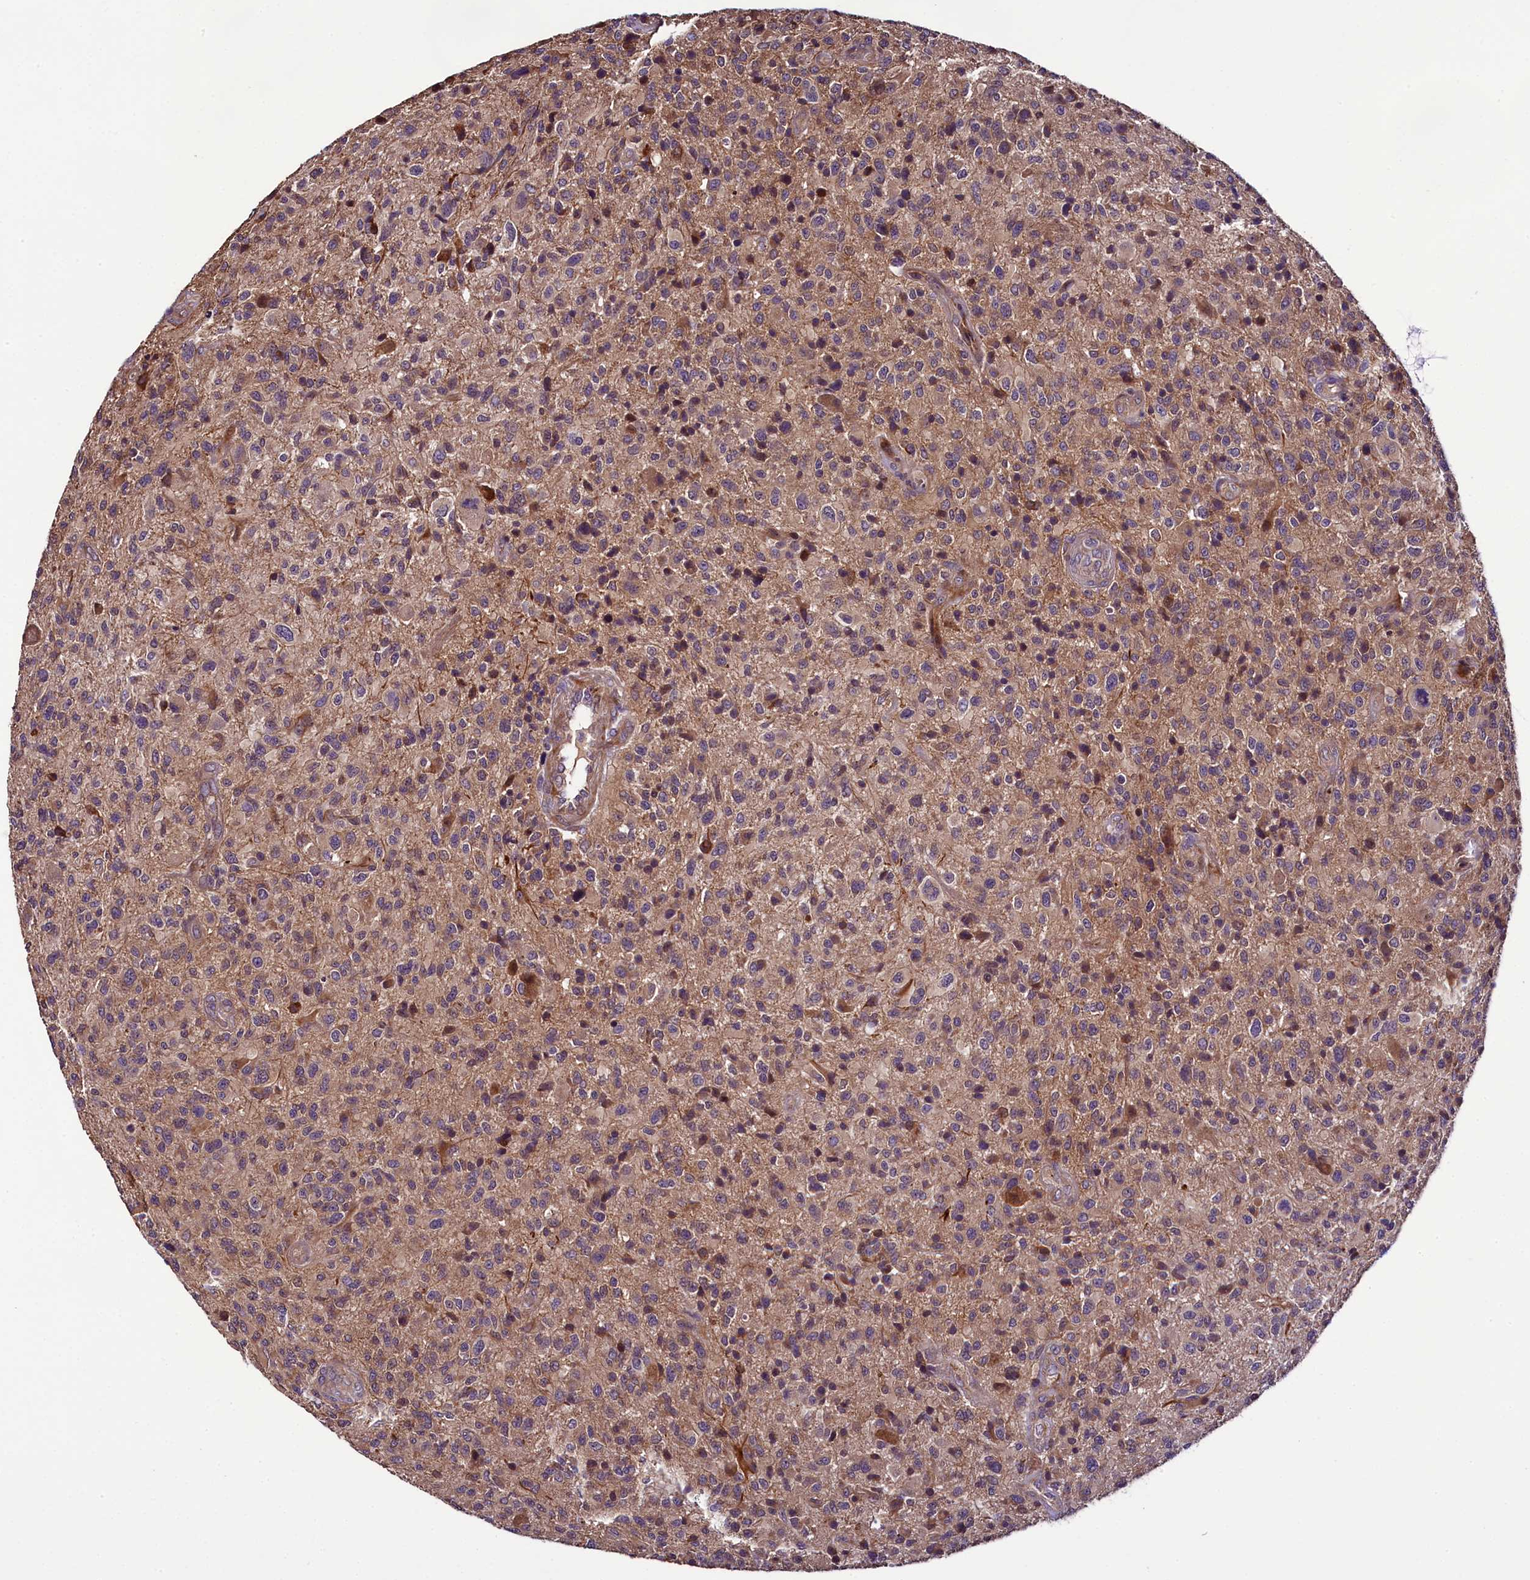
{"staining": {"intensity": "moderate", "quantity": "<25%", "location": "cytoplasmic/membranous"}, "tissue": "glioma", "cell_type": "Tumor cells", "image_type": "cancer", "snomed": [{"axis": "morphology", "description": "Glioma, malignant, High grade"}, {"axis": "topography", "description": "Brain"}], "caption": "DAB immunohistochemical staining of high-grade glioma (malignant) exhibits moderate cytoplasmic/membranous protein positivity in about <25% of tumor cells.", "gene": "RPUSD2", "patient": {"sex": "male", "age": 47}}